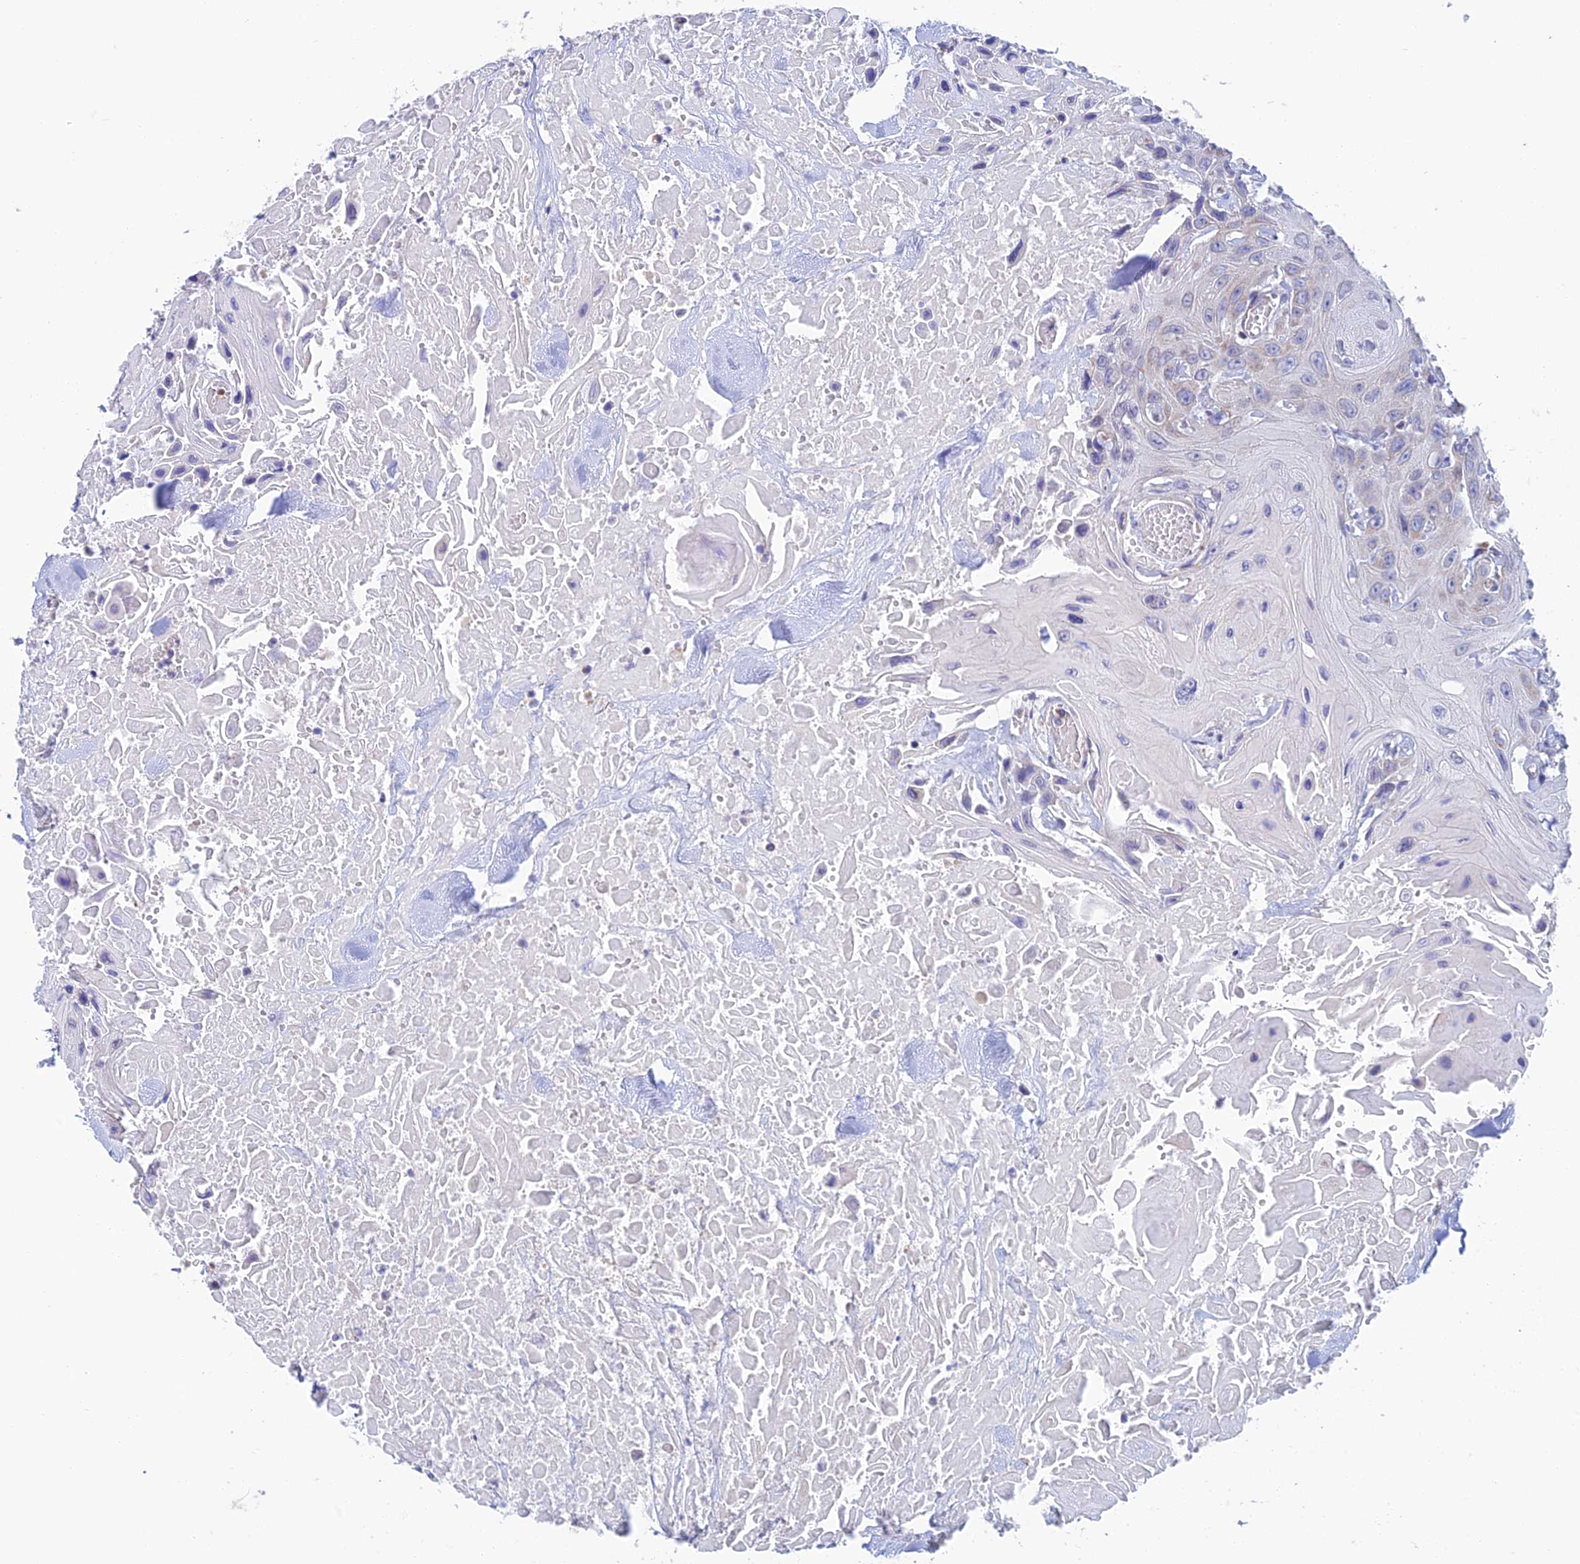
{"staining": {"intensity": "negative", "quantity": "none", "location": "none"}, "tissue": "head and neck cancer", "cell_type": "Tumor cells", "image_type": "cancer", "snomed": [{"axis": "morphology", "description": "Squamous cell carcinoma, NOS"}, {"axis": "topography", "description": "Head-Neck"}], "caption": "High power microscopy histopathology image of an immunohistochemistry image of head and neck cancer, revealing no significant expression in tumor cells.", "gene": "ZNF181", "patient": {"sex": "male", "age": 81}}